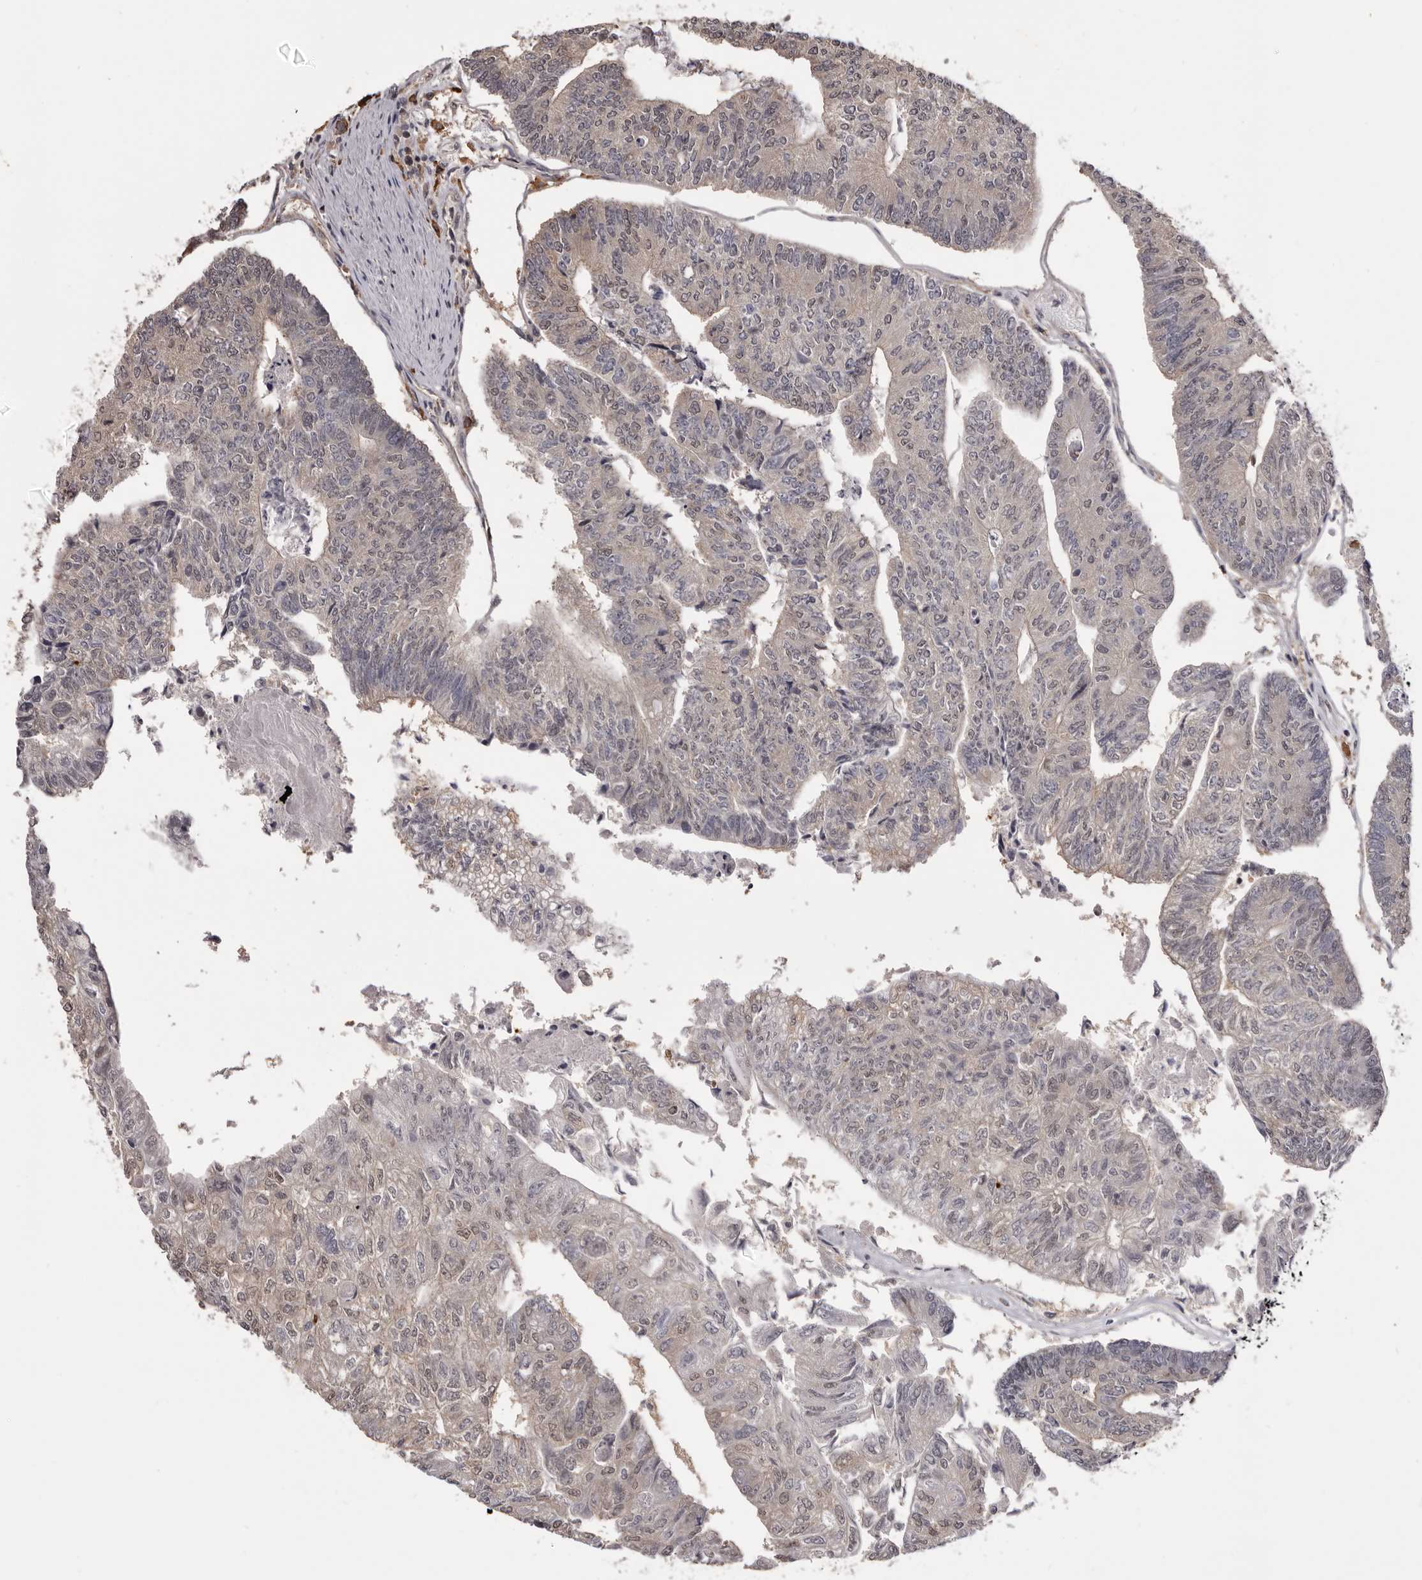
{"staining": {"intensity": "negative", "quantity": "none", "location": "none"}, "tissue": "colorectal cancer", "cell_type": "Tumor cells", "image_type": "cancer", "snomed": [{"axis": "morphology", "description": "Adenocarcinoma, NOS"}, {"axis": "topography", "description": "Colon"}], "caption": "Colorectal cancer stained for a protein using immunohistochemistry reveals no staining tumor cells.", "gene": "TNNI1", "patient": {"sex": "female", "age": 67}}